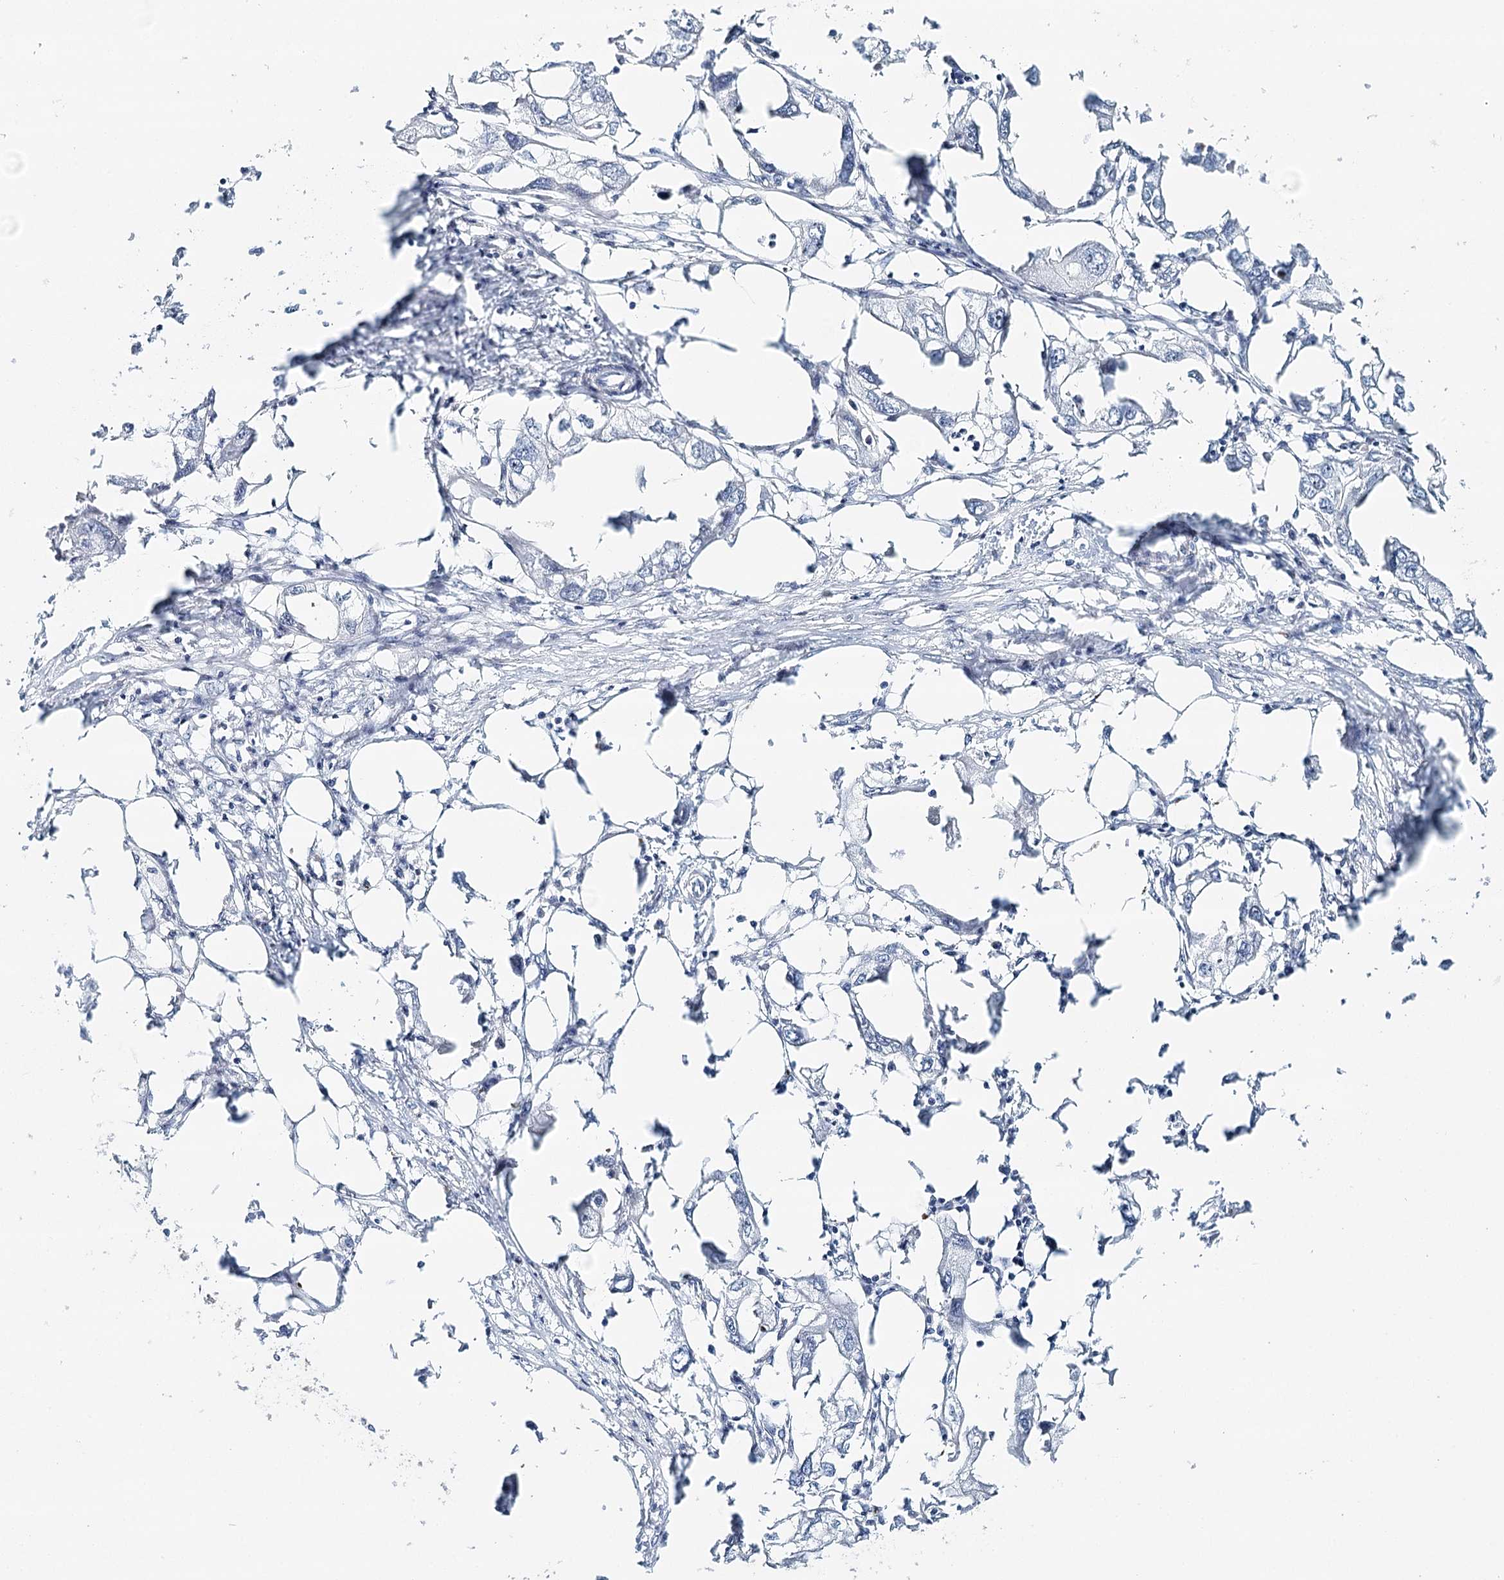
{"staining": {"intensity": "negative", "quantity": "none", "location": "none"}, "tissue": "endometrial cancer", "cell_type": "Tumor cells", "image_type": "cancer", "snomed": [{"axis": "morphology", "description": "Adenocarcinoma, NOS"}, {"axis": "morphology", "description": "Adenocarcinoma, metastatic, NOS"}, {"axis": "topography", "description": "Adipose tissue"}, {"axis": "topography", "description": "Endometrium"}], "caption": "Adenocarcinoma (endometrial) was stained to show a protein in brown. There is no significant staining in tumor cells.", "gene": "RBM43", "patient": {"sex": "female", "age": 67}}